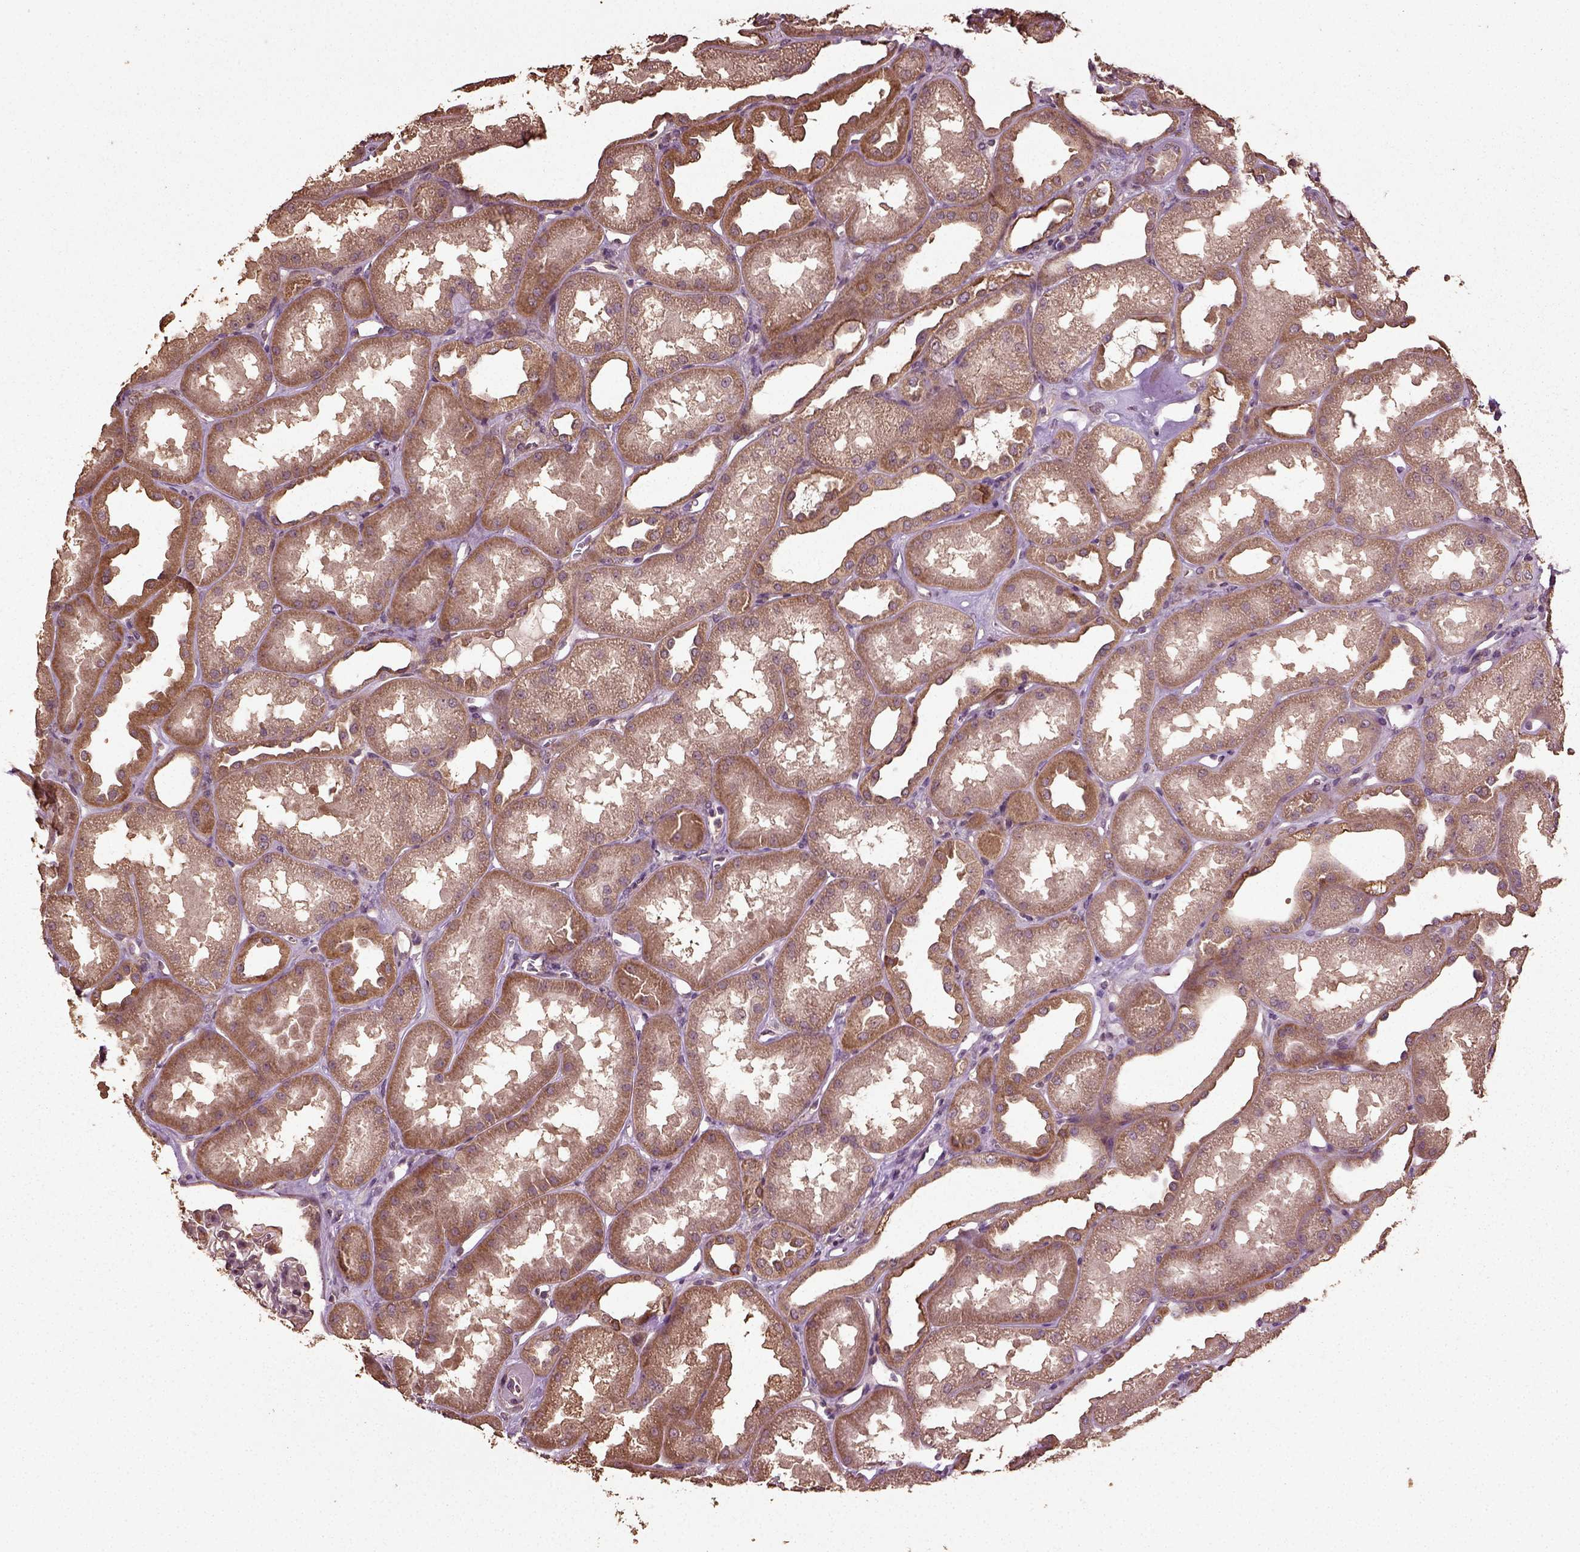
{"staining": {"intensity": "moderate", "quantity": "25%-75%", "location": "cytoplasmic/membranous"}, "tissue": "kidney", "cell_type": "Cells in glomeruli", "image_type": "normal", "snomed": [{"axis": "morphology", "description": "Normal tissue, NOS"}, {"axis": "topography", "description": "Kidney"}], "caption": "Protein staining reveals moderate cytoplasmic/membranous staining in approximately 25%-75% of cells in glomeruli in unremarkable kidney. Using DAB (3,3'-diaminobenzidine) (brown) and hematoxylin (blue) stains, captured at high magnification using brightfield microscopy.", "gene": "ERV3", "patient": {"sex": "male", "age": 61}}